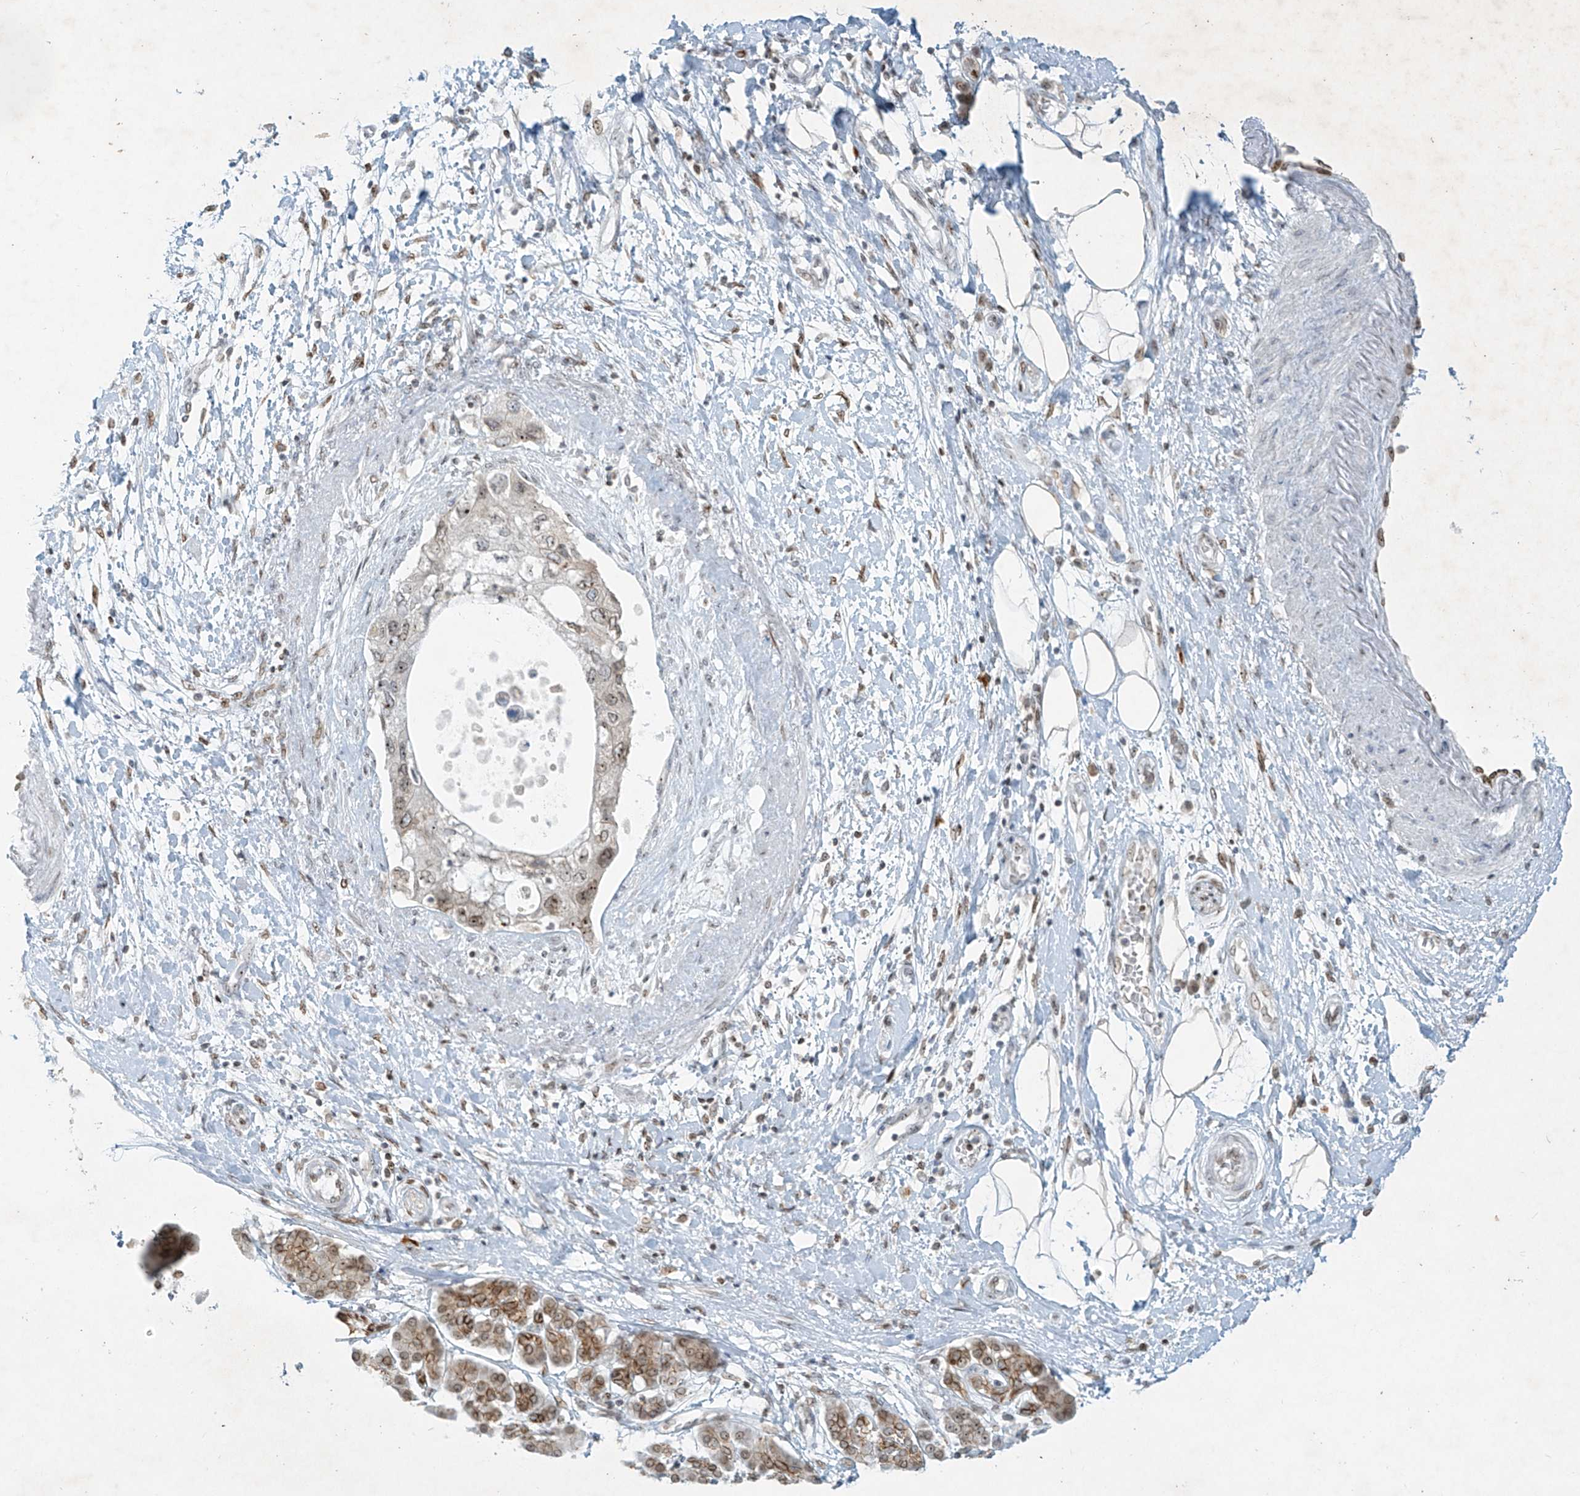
{"staining": {"intensity": "moderate", "quantity": ">75%", "location": "cytoplasmic/membranous,nuclear"}, "tissue": "pancreatic cancer", "cell_type": "Tumor cells", "image_type": "cancer", "snomed": [{"axis": "morphology", "description": "Adenocarcinoma, NOS"}, {"axis": "topography", "description": "Pancreas"}], "caption": "Tumor cells demonstrate moderate cytoplasmic/membranous and nuclear expression in about >75% of cells in pancreatic cancer (adenocarcinoma). (Stains: DAB in brown, nuclei in blue, Microscopy: brightfield microscopy at high magnification).", "gene": "SAMD15", "patient": {"sex": "female", "age": 73}}